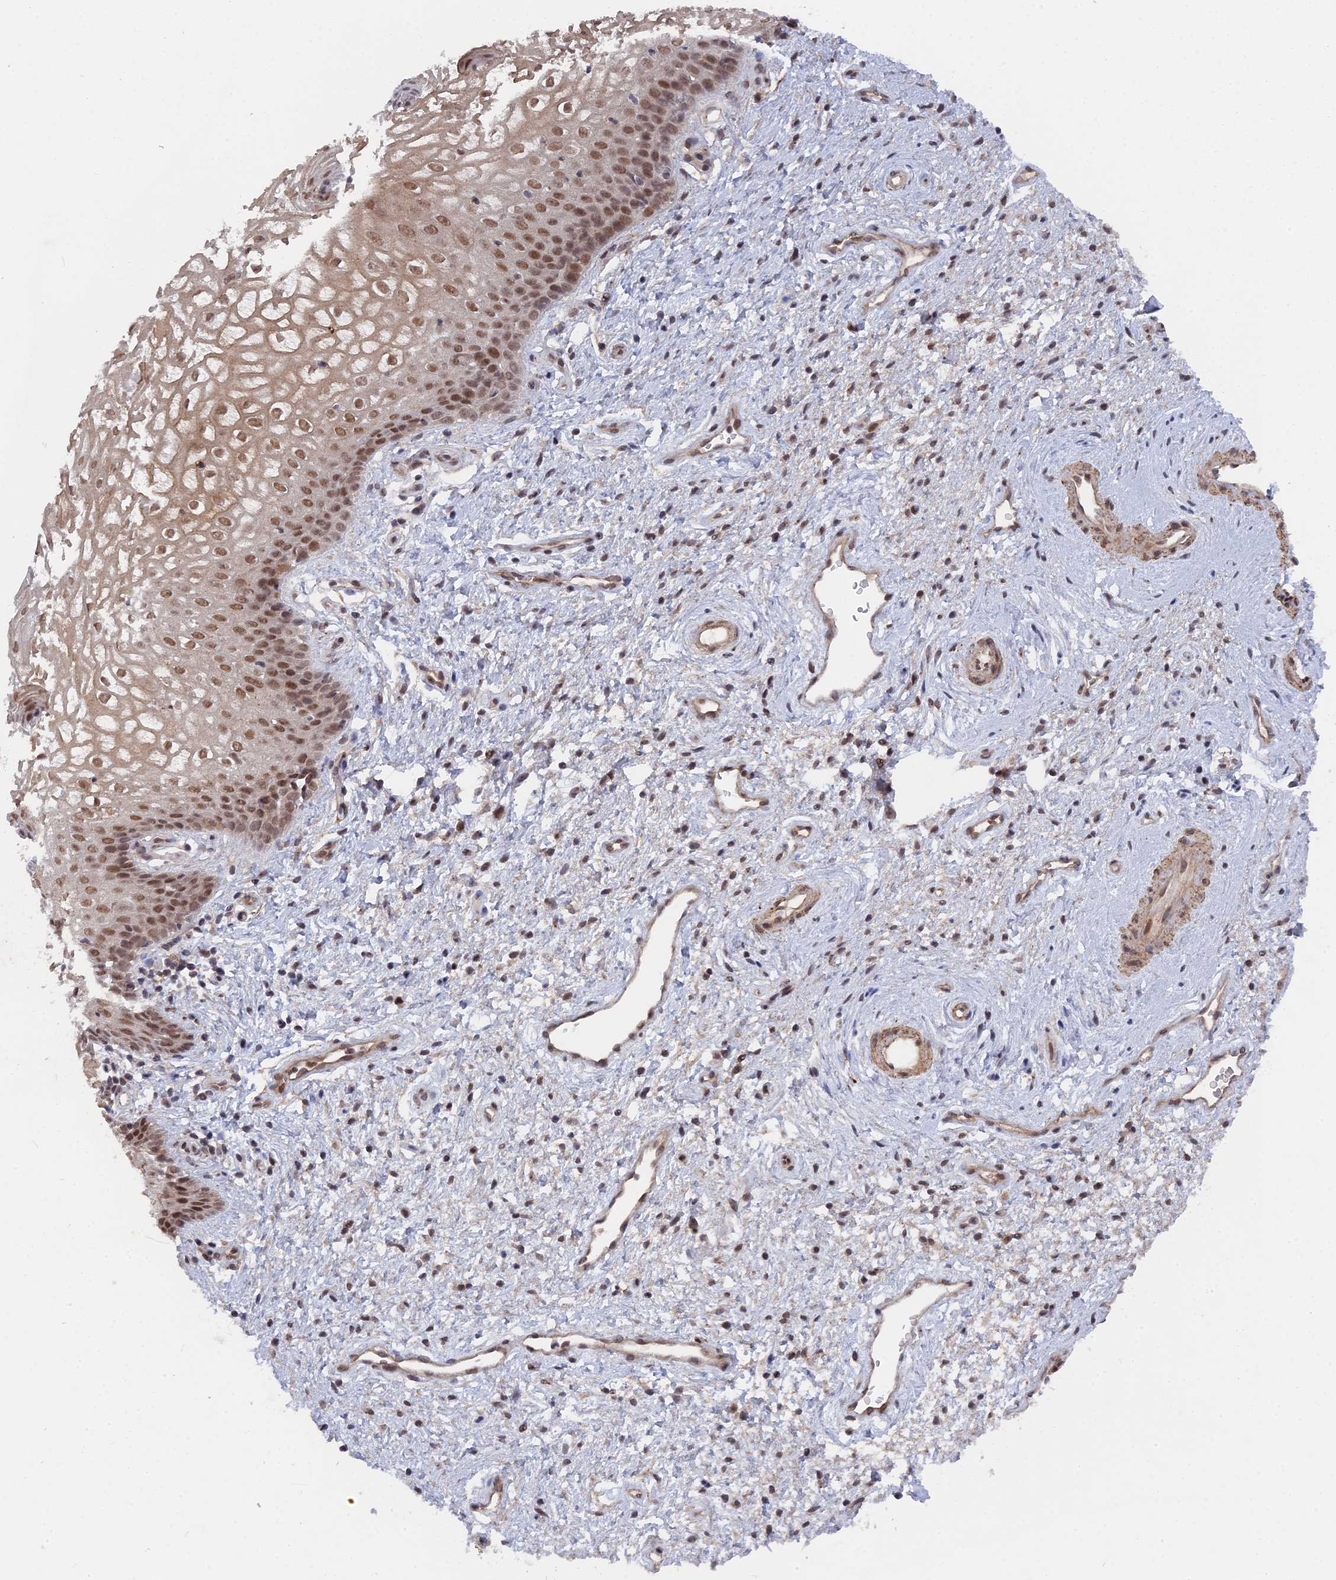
{"staining": {"intensity": "moderate", "quantity": ">75%", "location": "nuclear"}, "tissue": "vagina", "cell_type": "Squamous epithelial cells", "image_type": "normal", "snomed": [{"axis": "morphology", "description": "Normal tissue, NOS"}, {"axis": "topography", "description": "Vagina"}], "caption": "Immunohistochemistry of unremarkable human vagina demonstrates medium levels of moderate nuclear positivity in about >75% of squamous epithelial cells. The protein of interest is stained brown, and the nuclei are stained in blue (DAB (3,3'-diaminobenzidine) IHC with brightfield microscopy, high magnification).", "gene": "CCDC85A", "patient": {"sex": "female", "age": 34}}